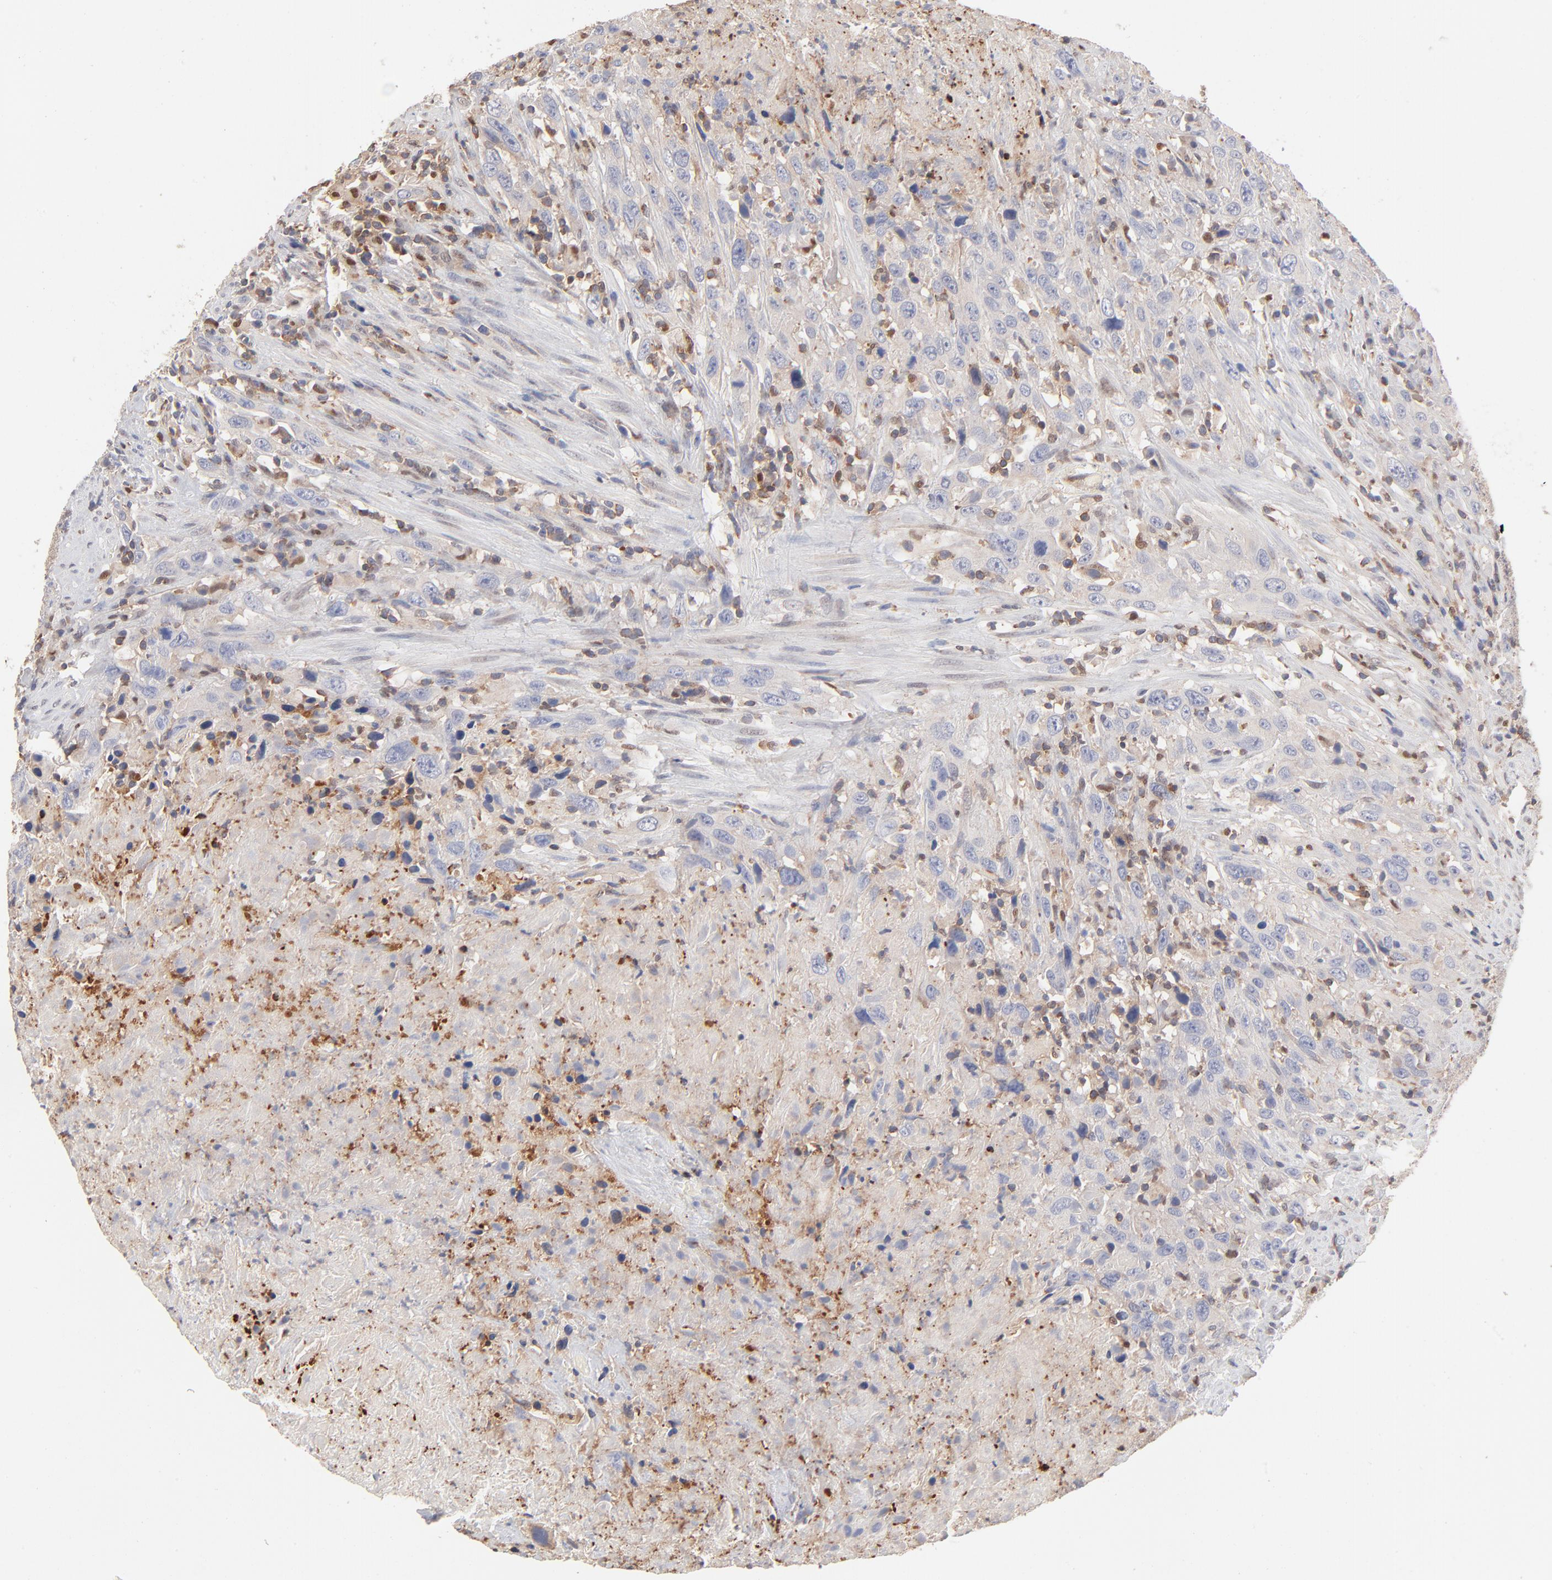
{"staining": {"intensity": "negative", "quantity": "none", "location": "none"}, "tissue": "urothelial cancer", "cell_type": "Tumor cells", "image_type": "cancer", "snomed": [{"axis": "morphology", "description": "Urothelial carcinoma, High grade"}, {"axis": "topography", "description": "Urinary bladder"}], "caption": "This is an immunohistochemistry micrograph of human high-grade urothelial carcinoma. There is no positivity in tumor cells.", "gene": "ARHGEF6", "patient": {"sex": "male", "age": 61}}